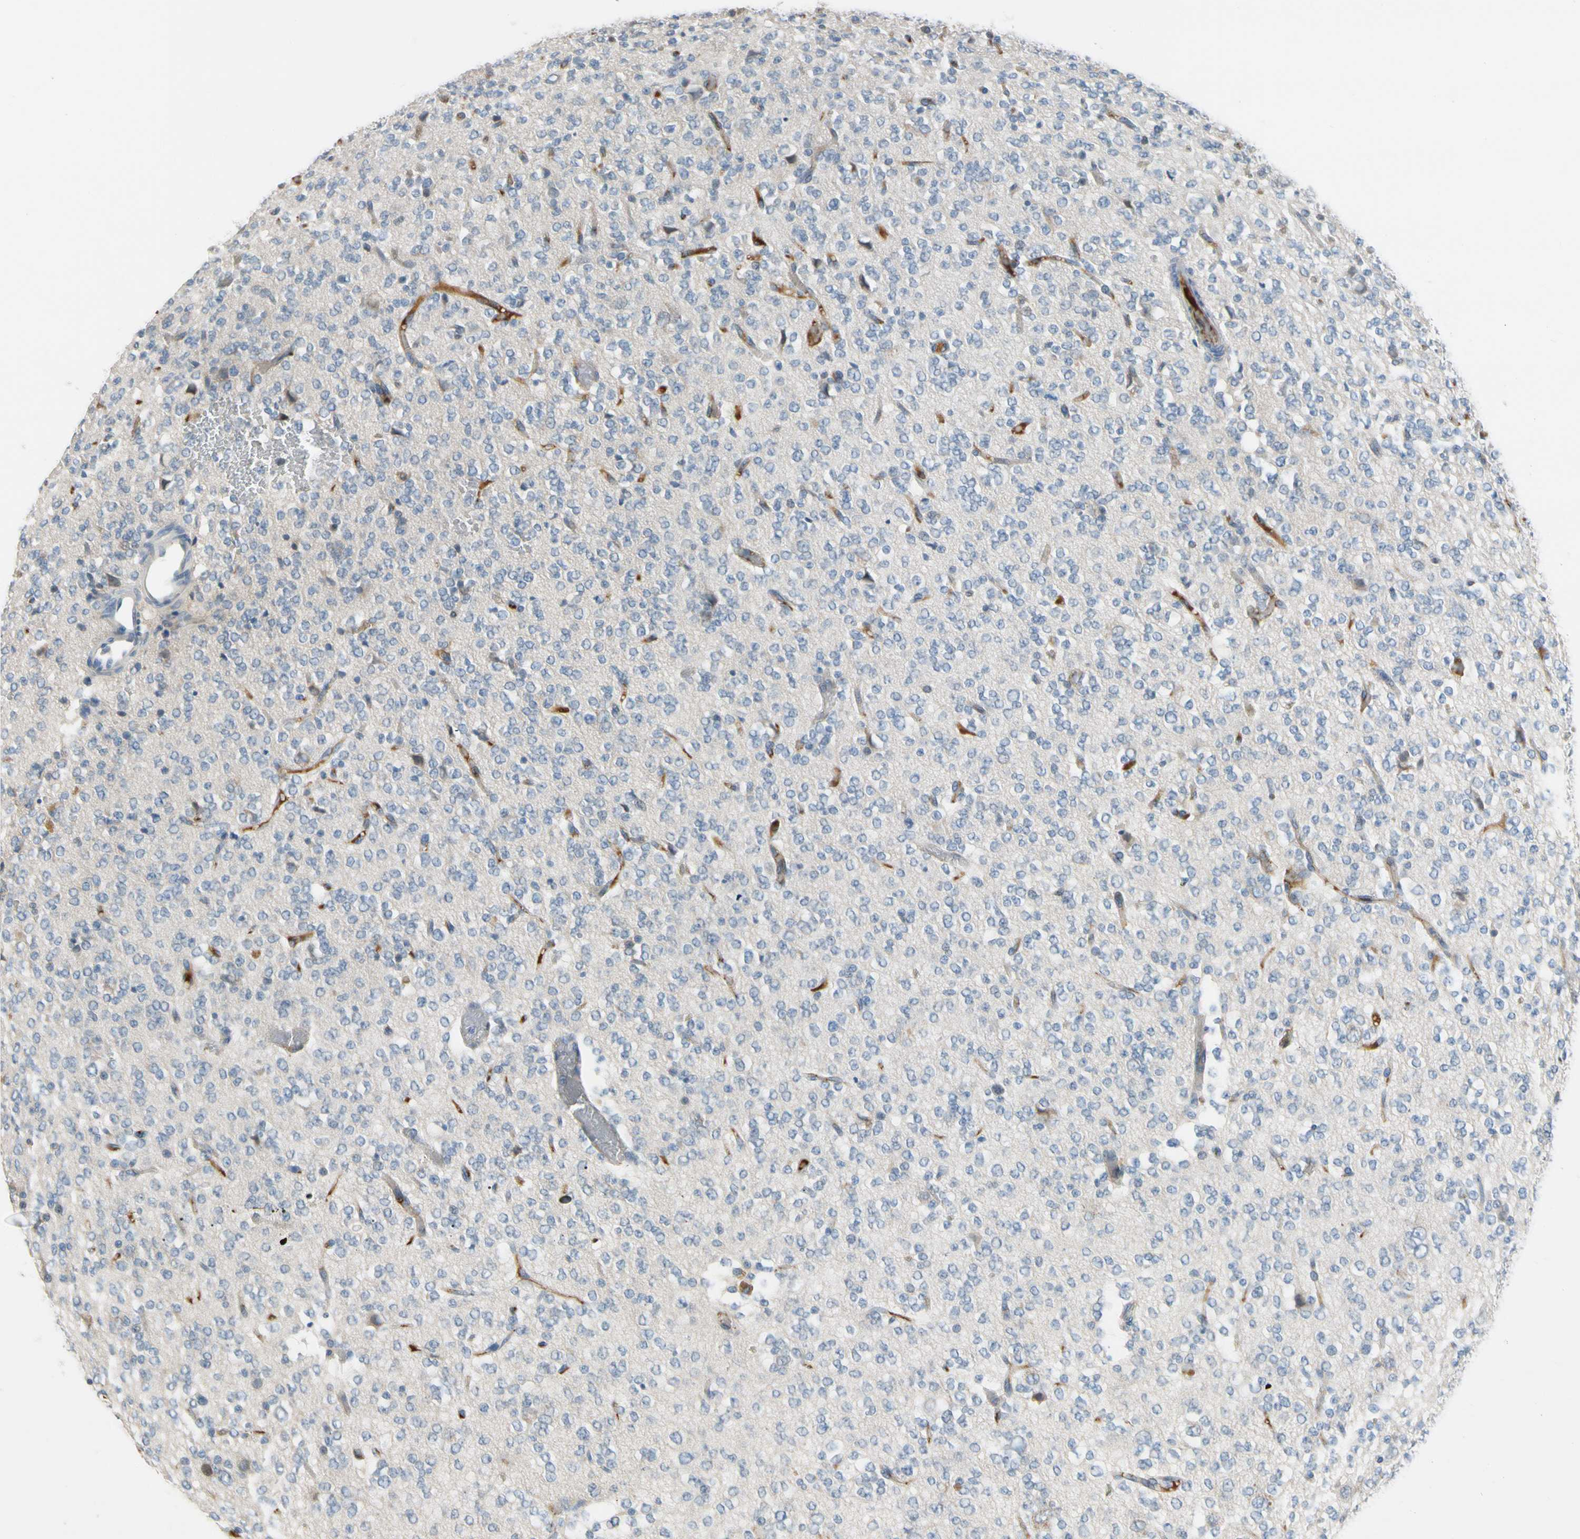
{"staining": {"intensity": "negative", "quantity": "none", "location": "none"}, "tissue": "glioma", "cell_type": "Tumor cells", "image_type": "cancer", "snomed": [{"axis": "morphology", "description": "Glioma, malignant, Low grade"}, {"axis": "topography", "description": "Brain"}], "caption": "This is an immunohistochemistry (IHC) histopathology image of low-grade glioma (malignant). There is no expression in tumor cells.", "gene": "CNDP1", "patient": {"sex": "male", "age": 38}}